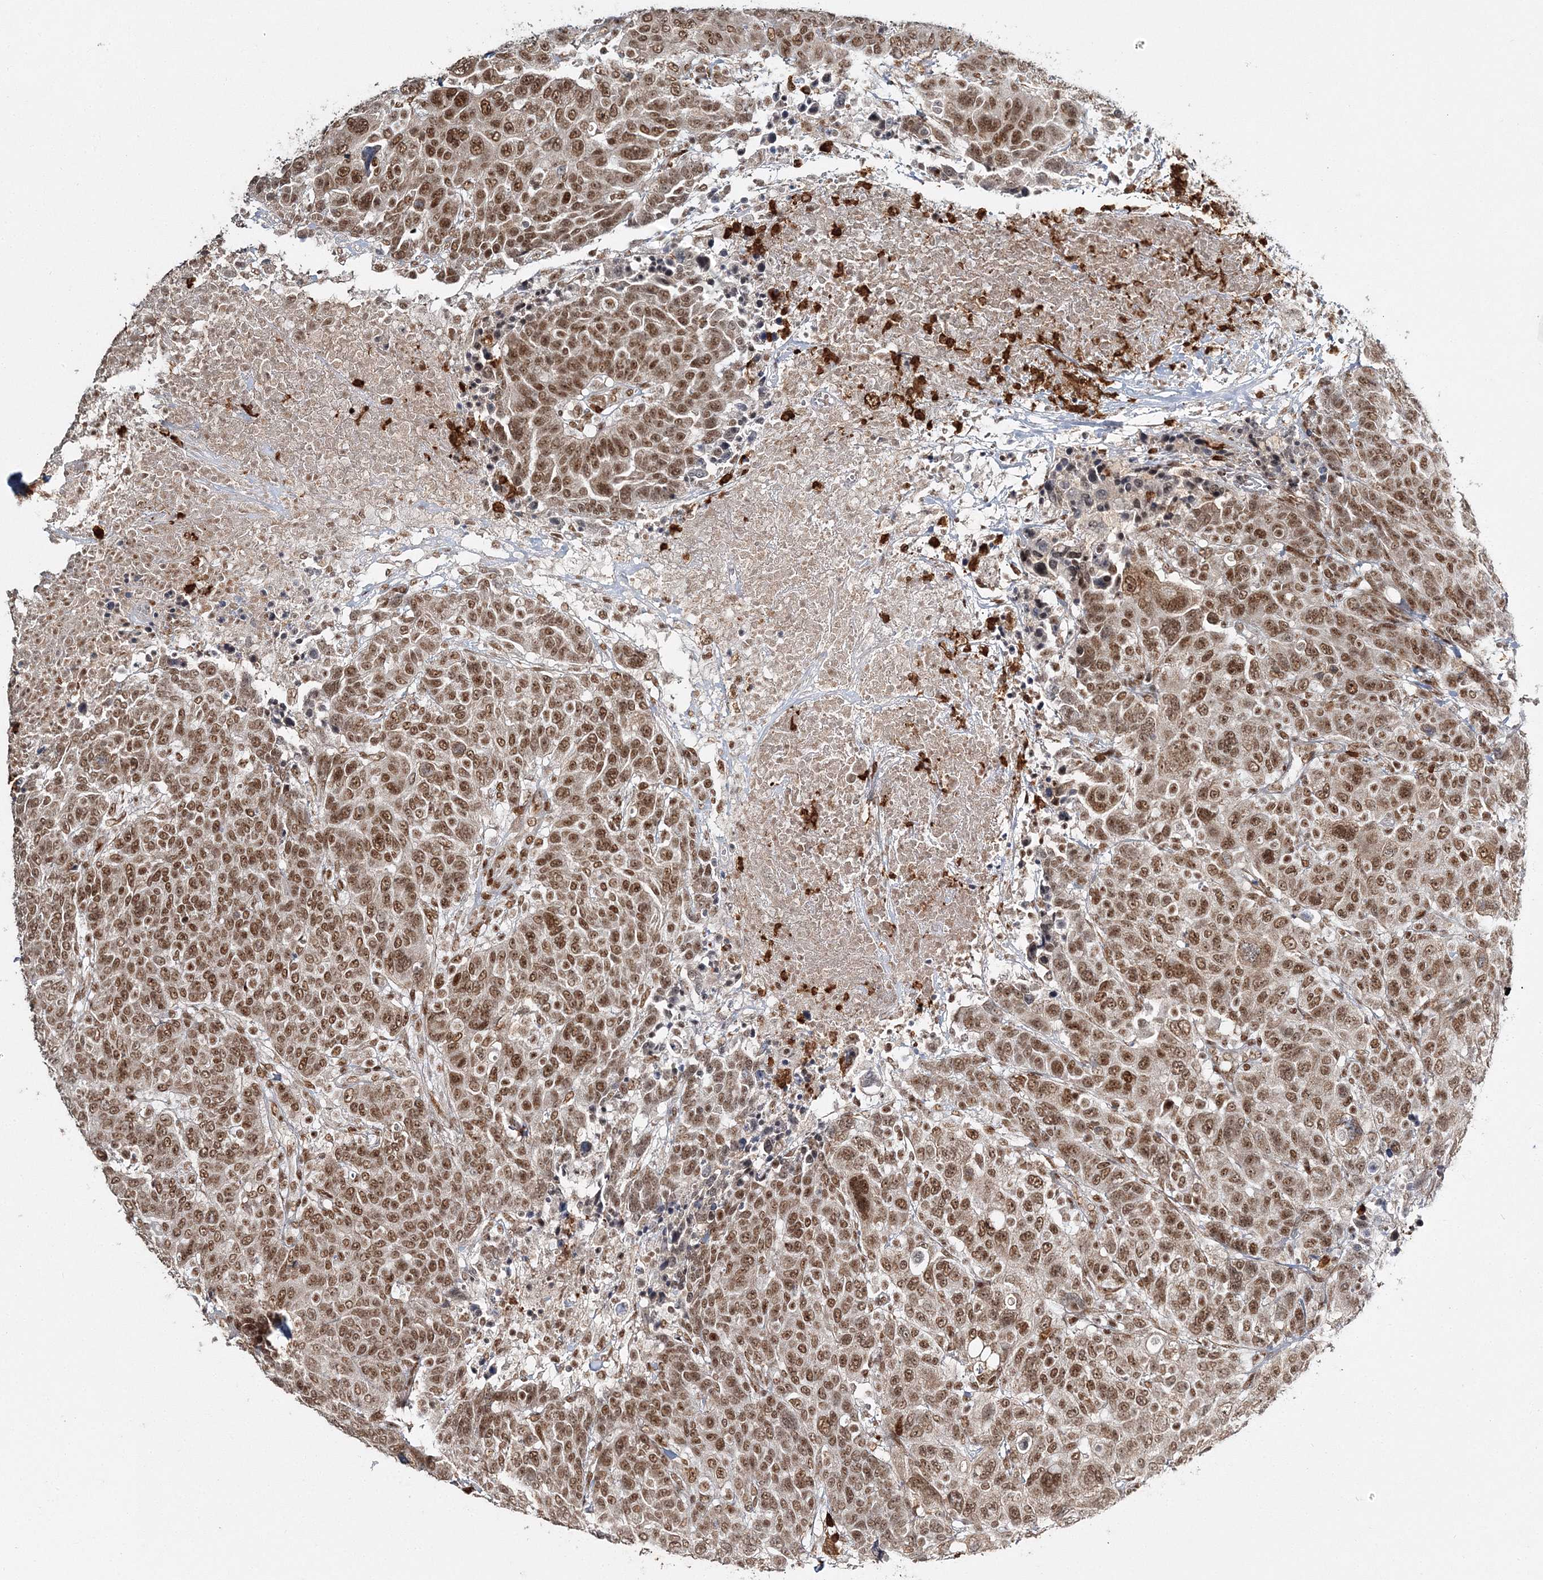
{"staining": {"intensity": "strong", "quantity": ">75%", "location": "nuclear"}, "tissue": "breast cancer", "cell_type": "Tumor cells", "image_type": "cancer", "snomed": [{"axis": "morphology", "description": "Duct carcinoma"}, {"axis": "topography", "description": "Breast"}], "caption": "Immunohistochemical staining of human invasive ductal carcinoma (breast) displays high levels of strong nuclear staining in approximately >75% of tumor cells.", "gene": "QRICH1", "patient": {"sex": "female", "age": 37}}